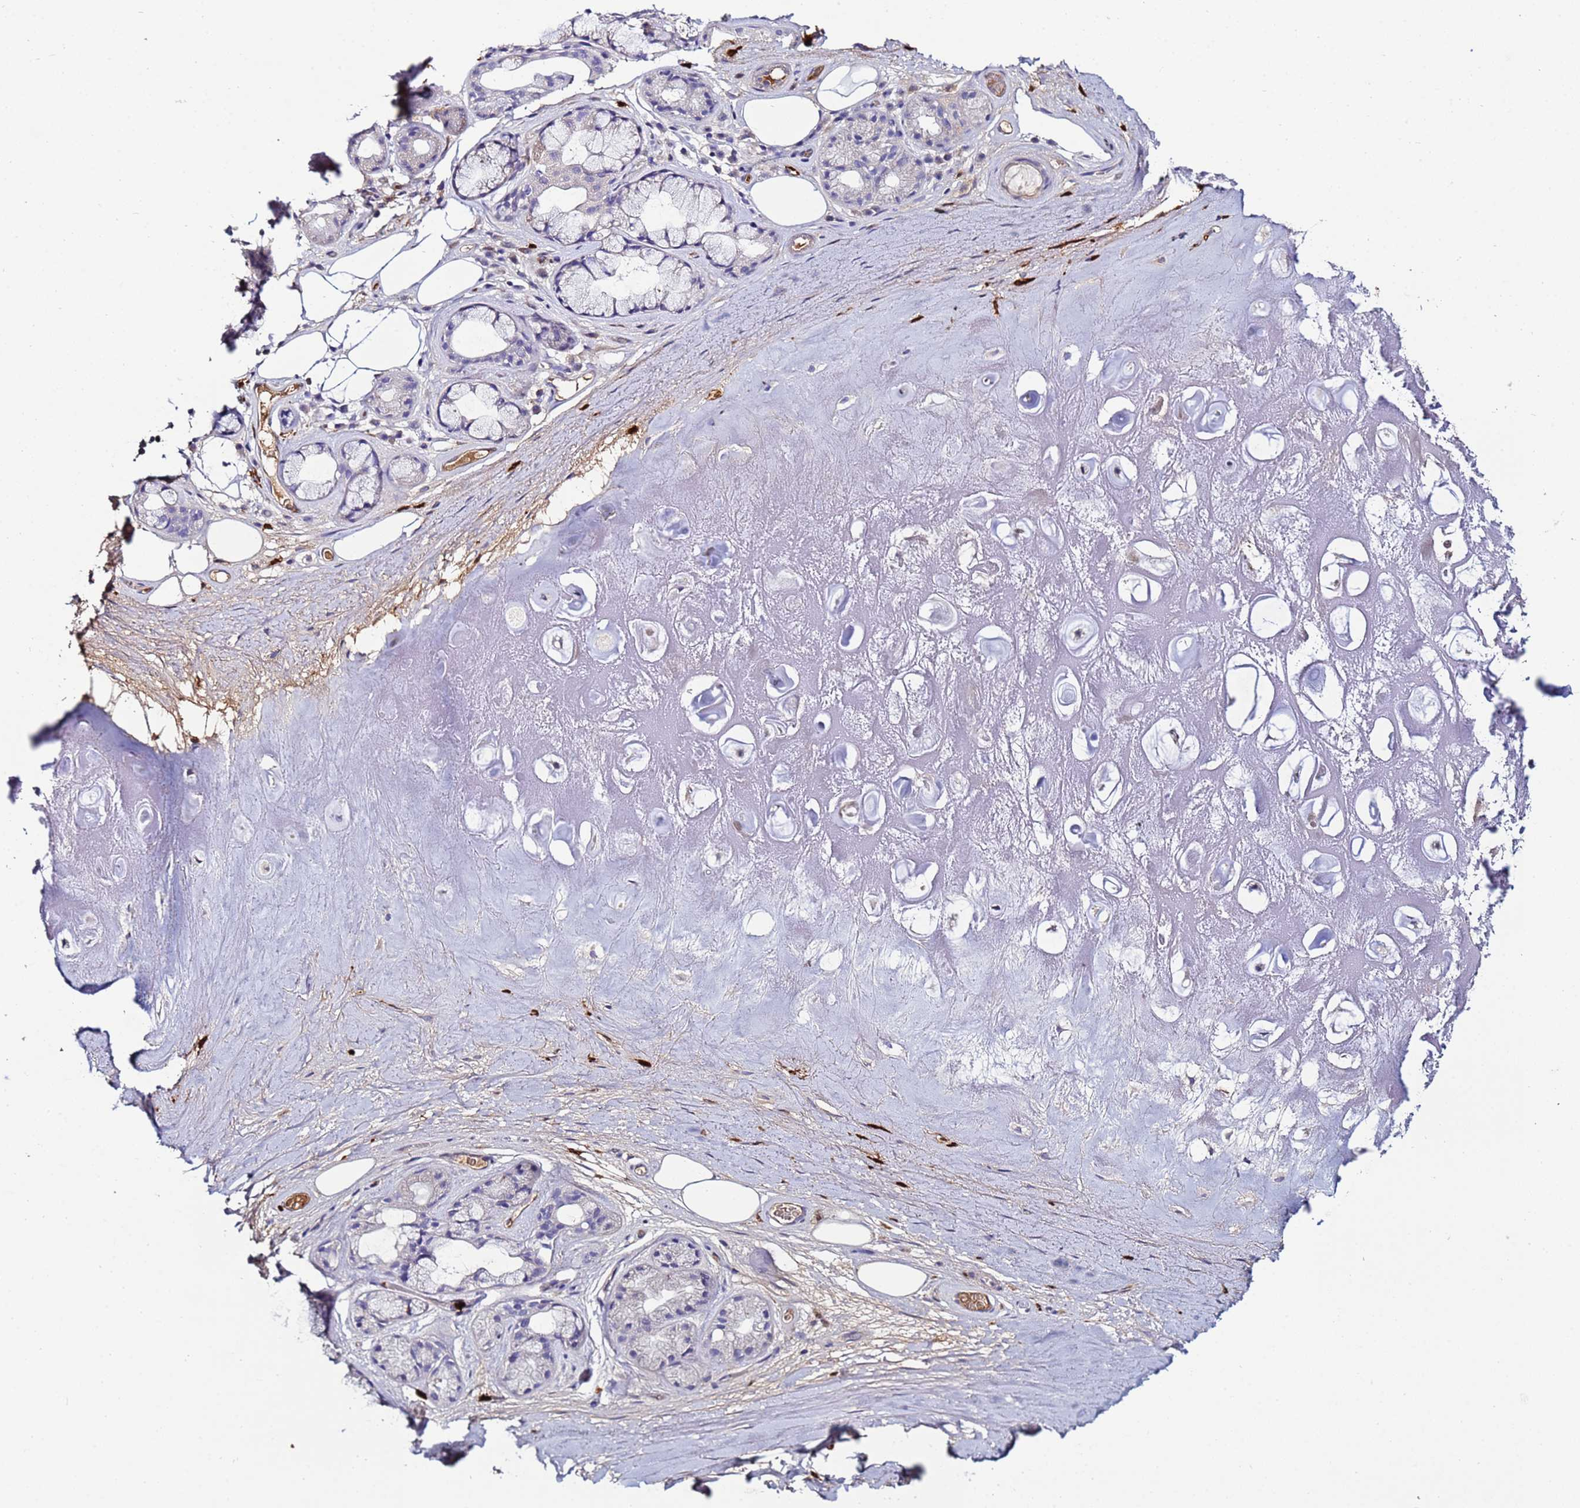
{"staining": {"intensity": "negative", "quantity": "none", "location": "none"}, "tissue": "adipose tissue", "cell_type": "Adipocytes", "image_type": "normal", "snomed": [{"axis": "morphology", "description": "Normal tissue, NOS"}, {"axis": "topography", "description": "Cartilage tissue"}], "caption": "Immunohistochemistry of unremarkable human adipose tissue demonstrates no staining in adipocytes.", "gene": "TUBAL3", "patient": {"sex": "male", "age": 81}}